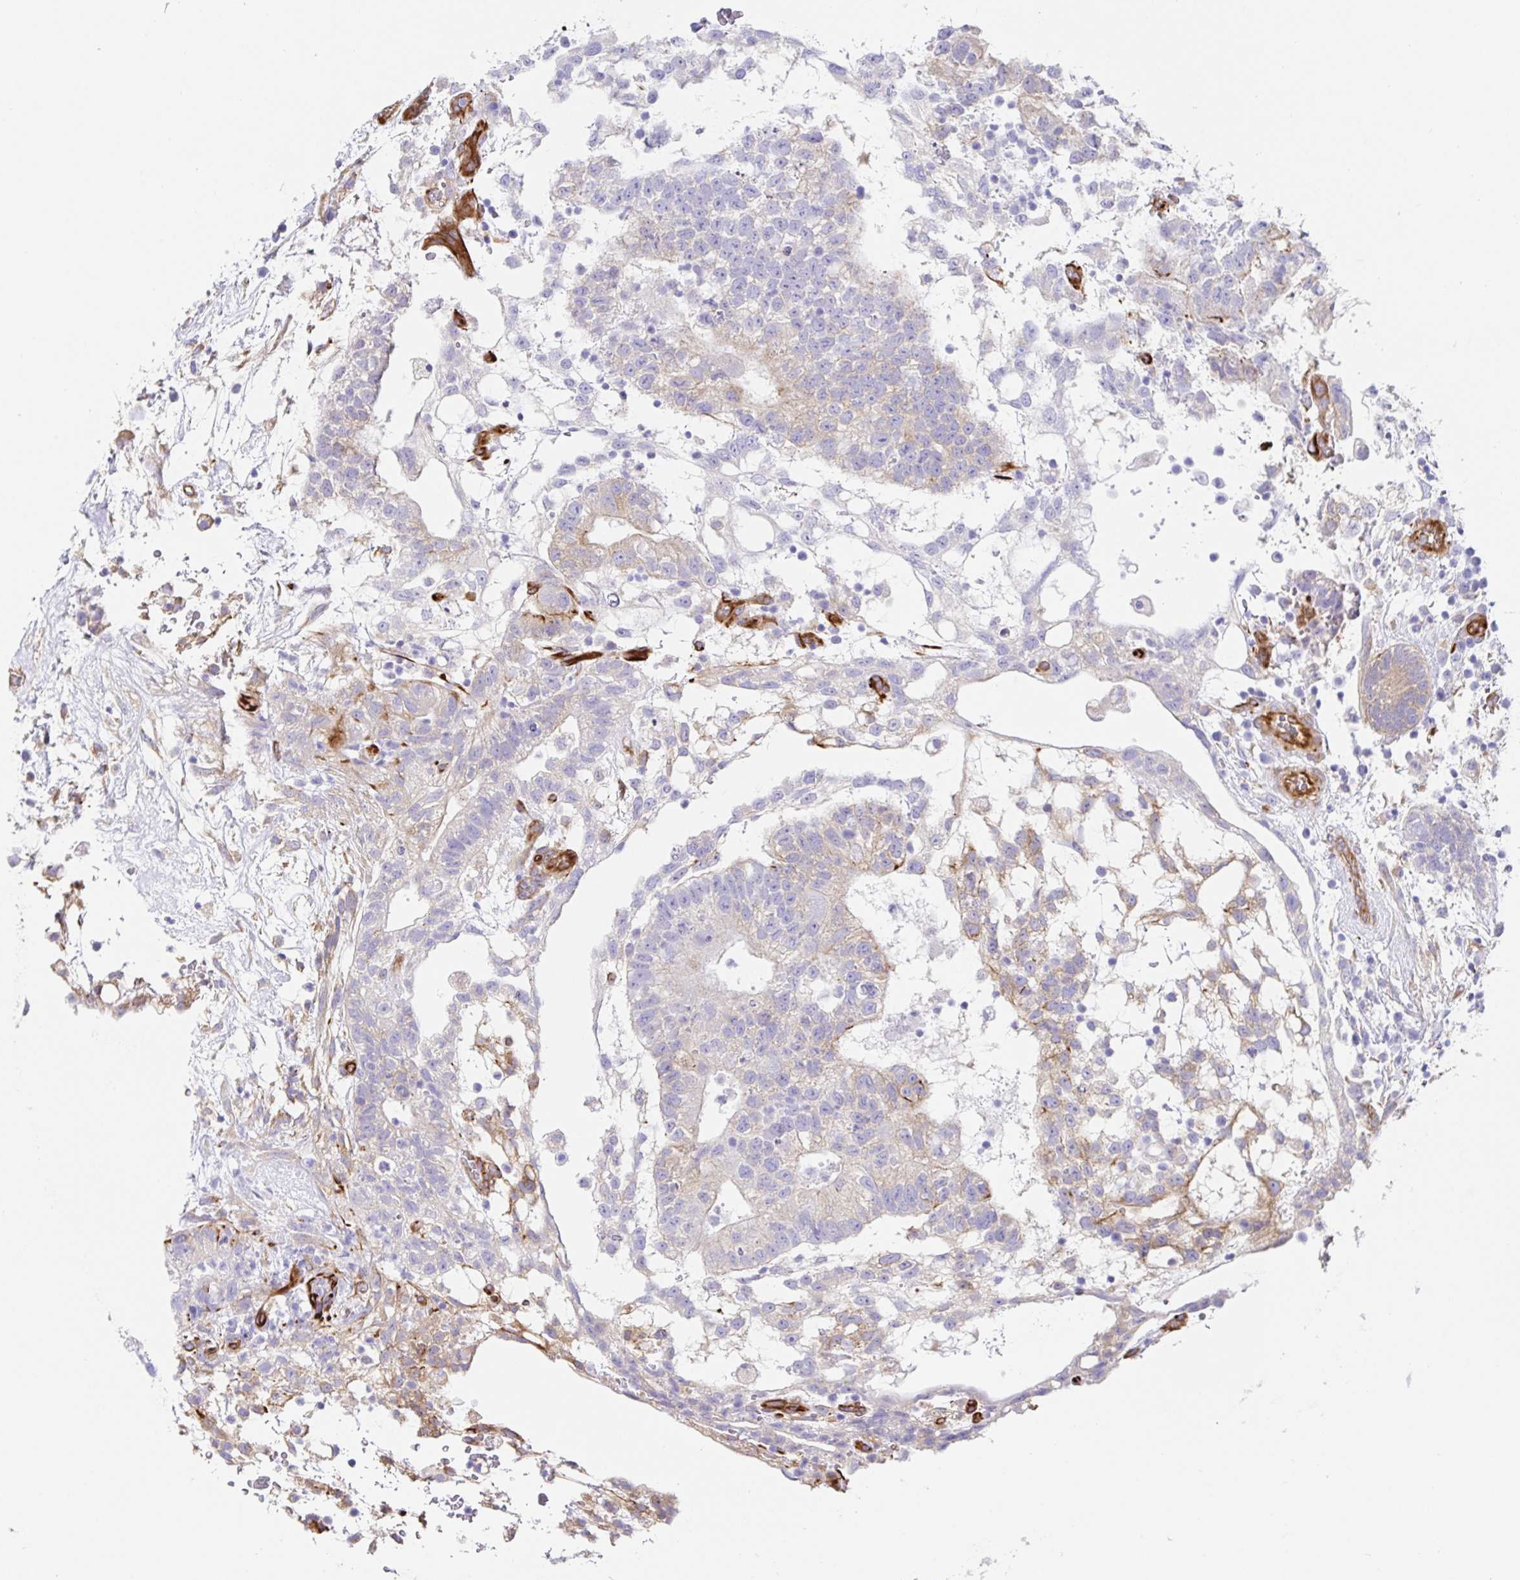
{"staining": {"intensity": "weak", "quantity": "<25%", "location": "cytoplasmic/membranous"}, "tissue": "testis cancer", "cell_type": "Tumor cells", "image_type": "cancer", "snomed": [{"axis": "morphology", "description": "Normal tissue, NOS"}, {"axis": "morphology", "description": "Carcinoma, Embryonal, NOS"}, {"axis": "topography", "description": "Testis"}], "caption": "The immunohistochemistry photomicrograph has no significant staining in tumor cells of testis embryonal carcinoma tissue. The staining is performed using DAB brown chromogen with nuclei counter-stained in using hematoxylin.", "gene": "DOCK1", "patient": {"sex": "male", "age": 32}}